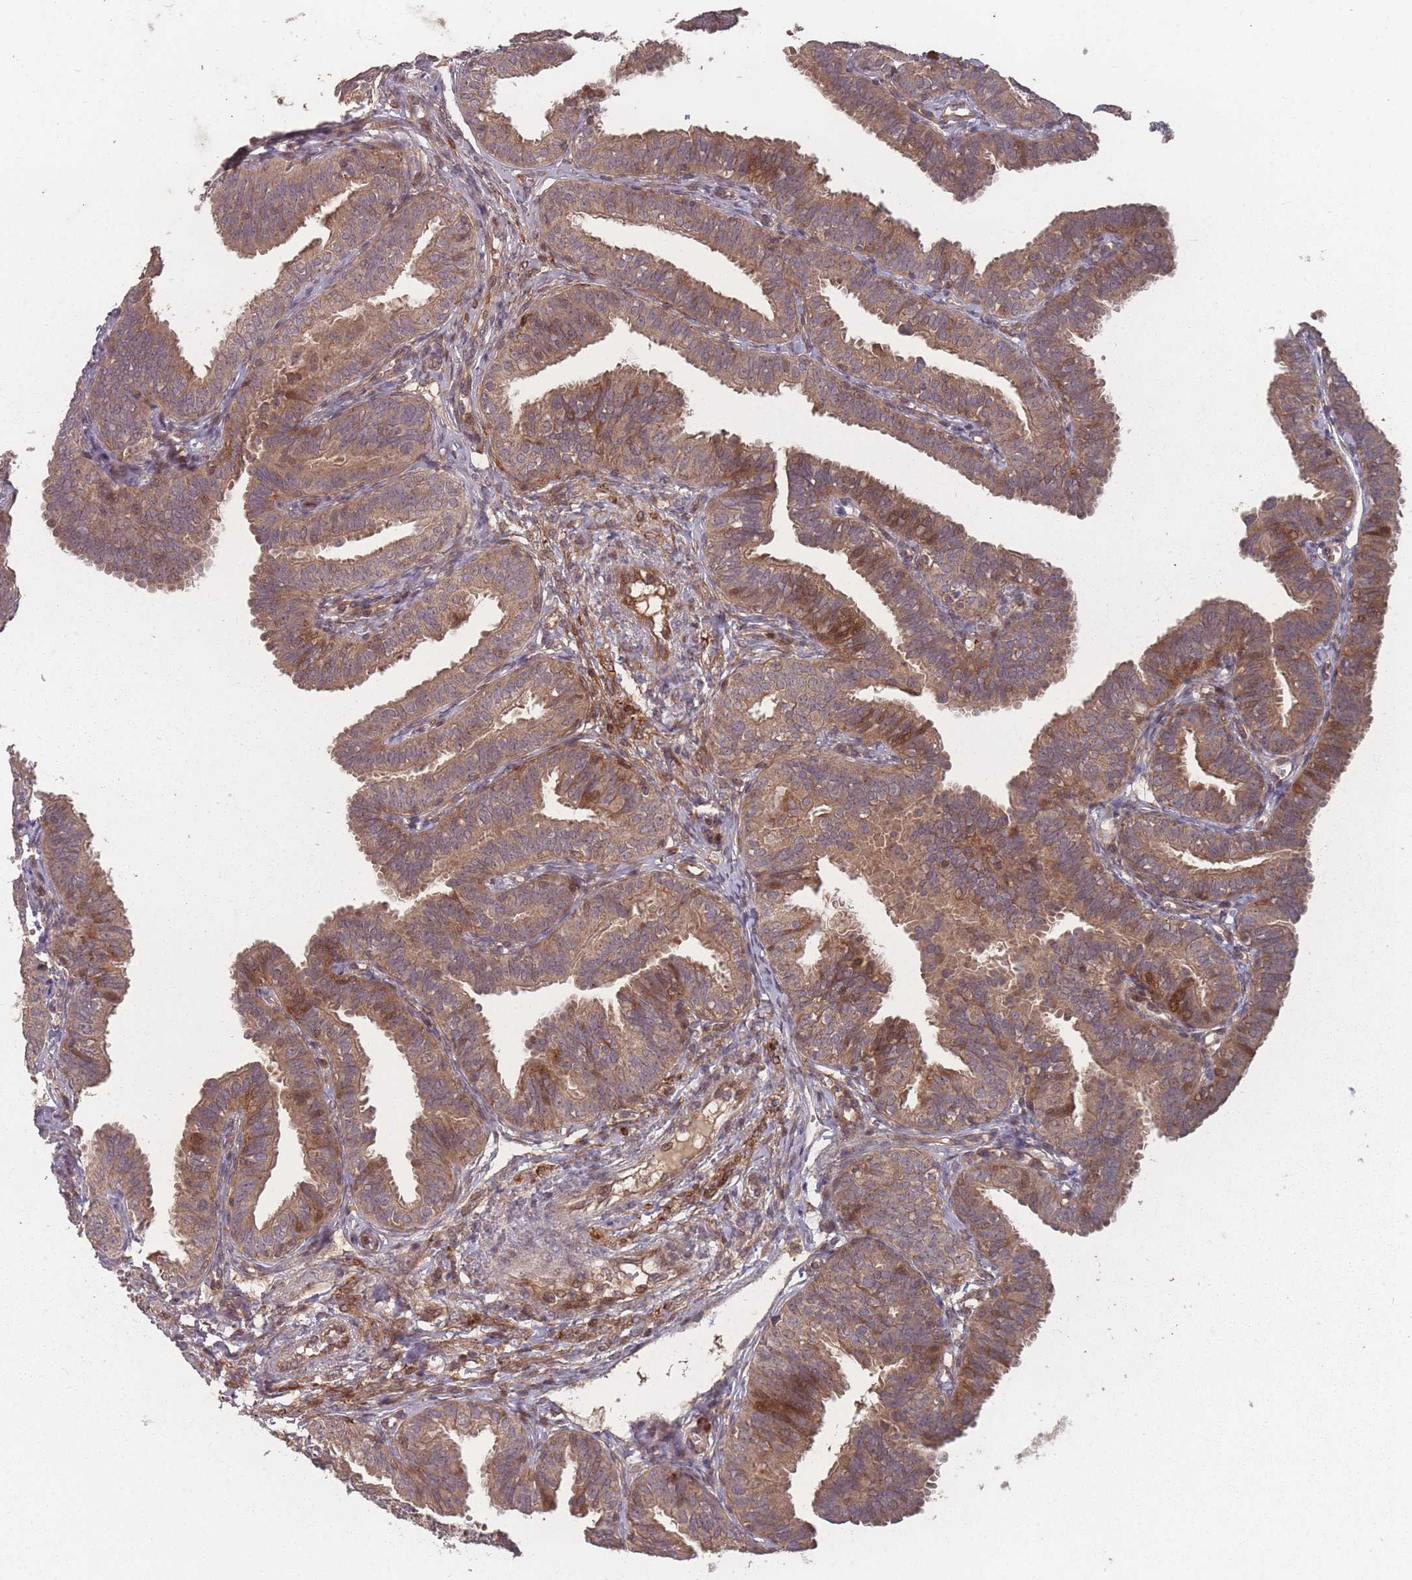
{"staining": {"intensity": "moderate", "quantity": ">75%", "location": "cytoplasmic/membranous"}, "tissue": "fallopian tube", "cell_type": "Glandular cells", "image_type": "normal", "snomed": [{"axis": "morphology", "description": "Normal tissue, NOS"}, {"axis": "topography", "description": "Fallopian tube"}], "caption": "Moderate cytoplasmic/membranous staining is seen in approximately >75% of glandular cells in normal fallopian tube.", "gene": "HAGH", "patient": {"sex": "female", "age": 35}}